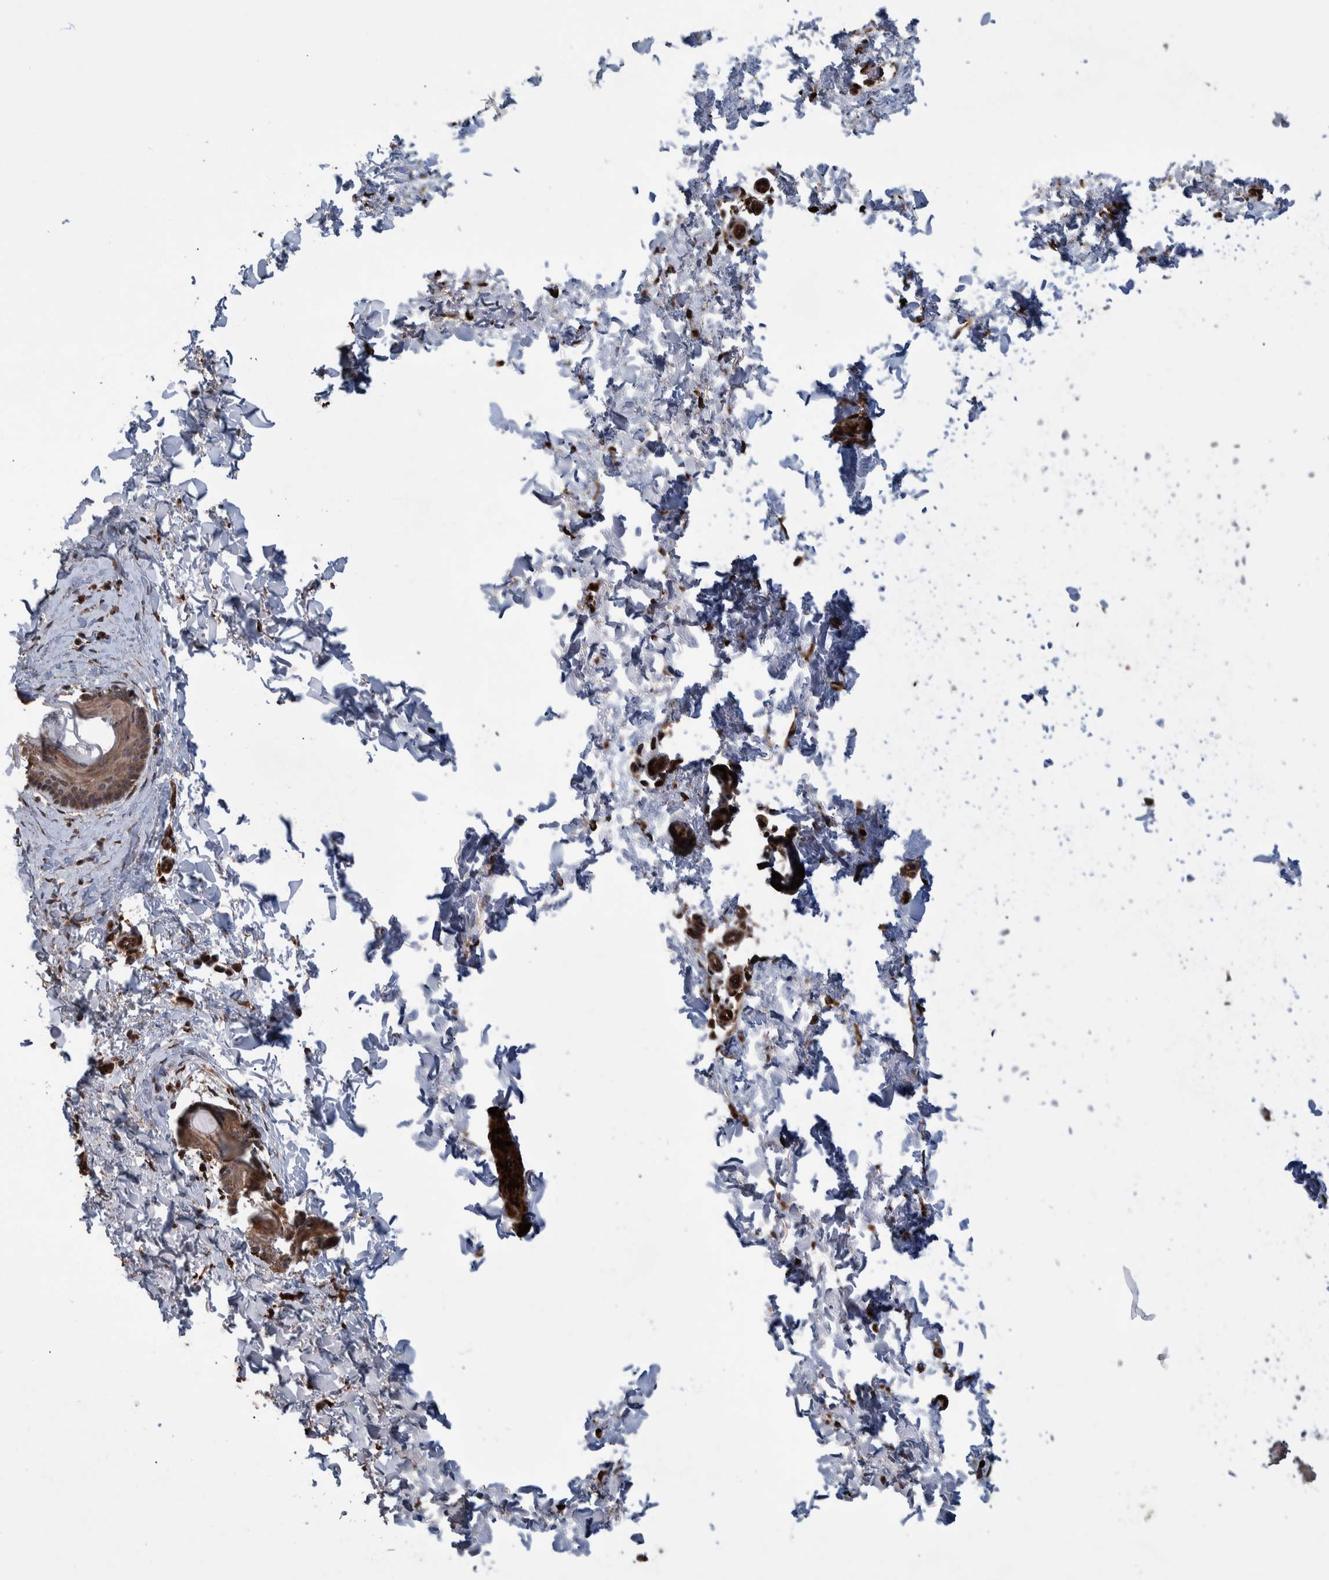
{"staining": {"intensity": "moderate", "quantity": ">75%", "location": "nuclear"}, "tissue": "skin", "cell_type": "Fibroblasts", "image_type": "normal", "snomed": [{"axis": "morphology", "description": "Normal tissue, NOS"}, {"axis": "topography", "description": "Skin"}], "caption": "A brown stain labels moderate nuclear positivity of a protein in fibroblasts of benign human skin.", "gene": "B3GNTL1", "patient": {"sex": "female", "age": 27}}